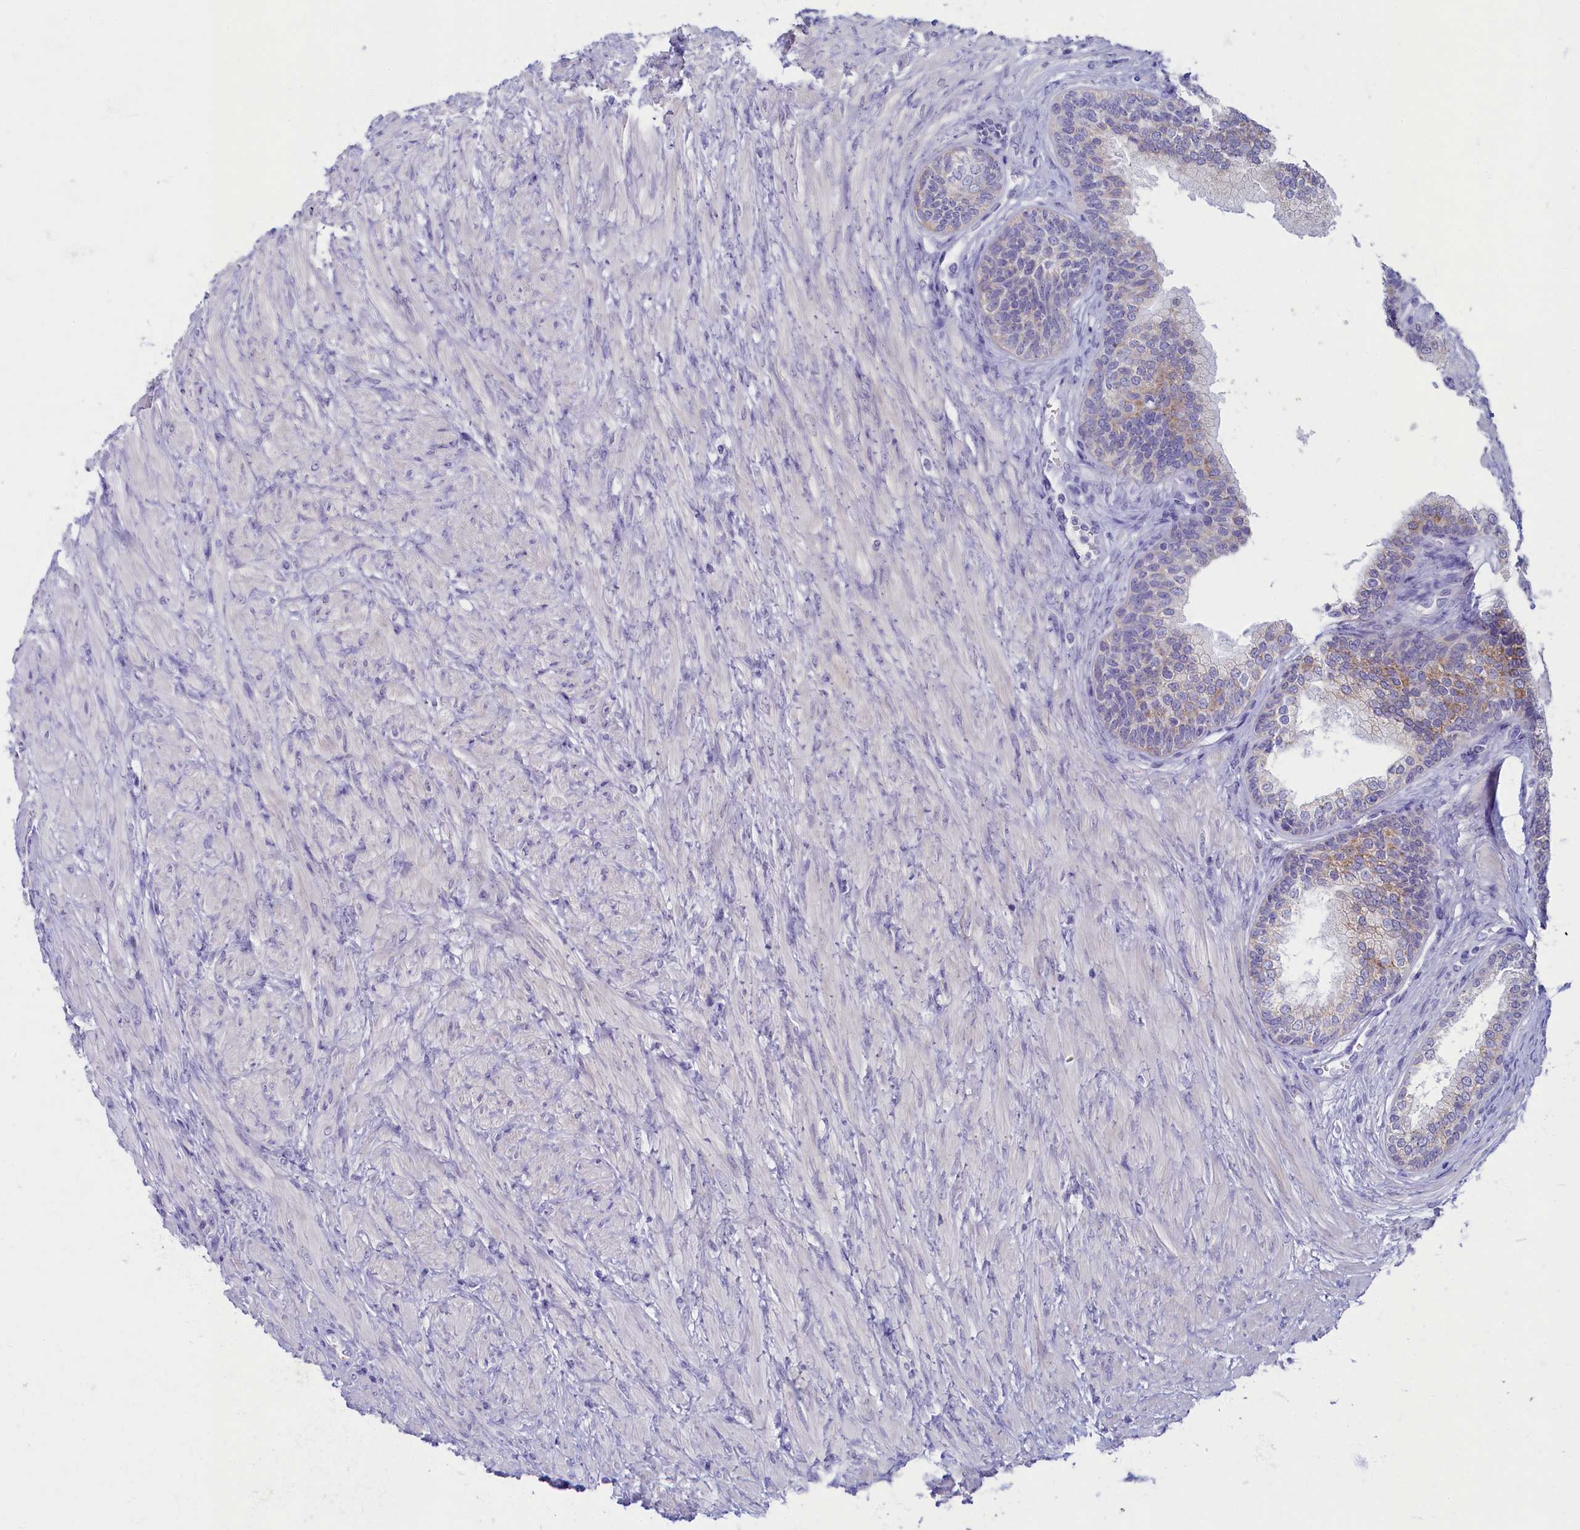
{"staining": {"intensity": "weak", "quantity": "25%-75%", "location": "cytoplasmic/membranous"}, "tissue": "prostate", "cell_type": "Glandular cells", "image_type": "normal", "snomed": [{"axis": "morphology", "description": "Normal tissue, NOS"}, {"axis": "topography", "description": "Prostate"}], "caption": "IHC image of unremarkable prostate: human prostate stained using immunohistochemistry (IHC) reveals low levels of weak protein expression localized specifically in the cytoplasmic/membranous of glandular cells, appearing as a cytoplasmic/membranous brown color.", "gene": "OCIAD2", "patient": {"sex": "male", "age": 76}}